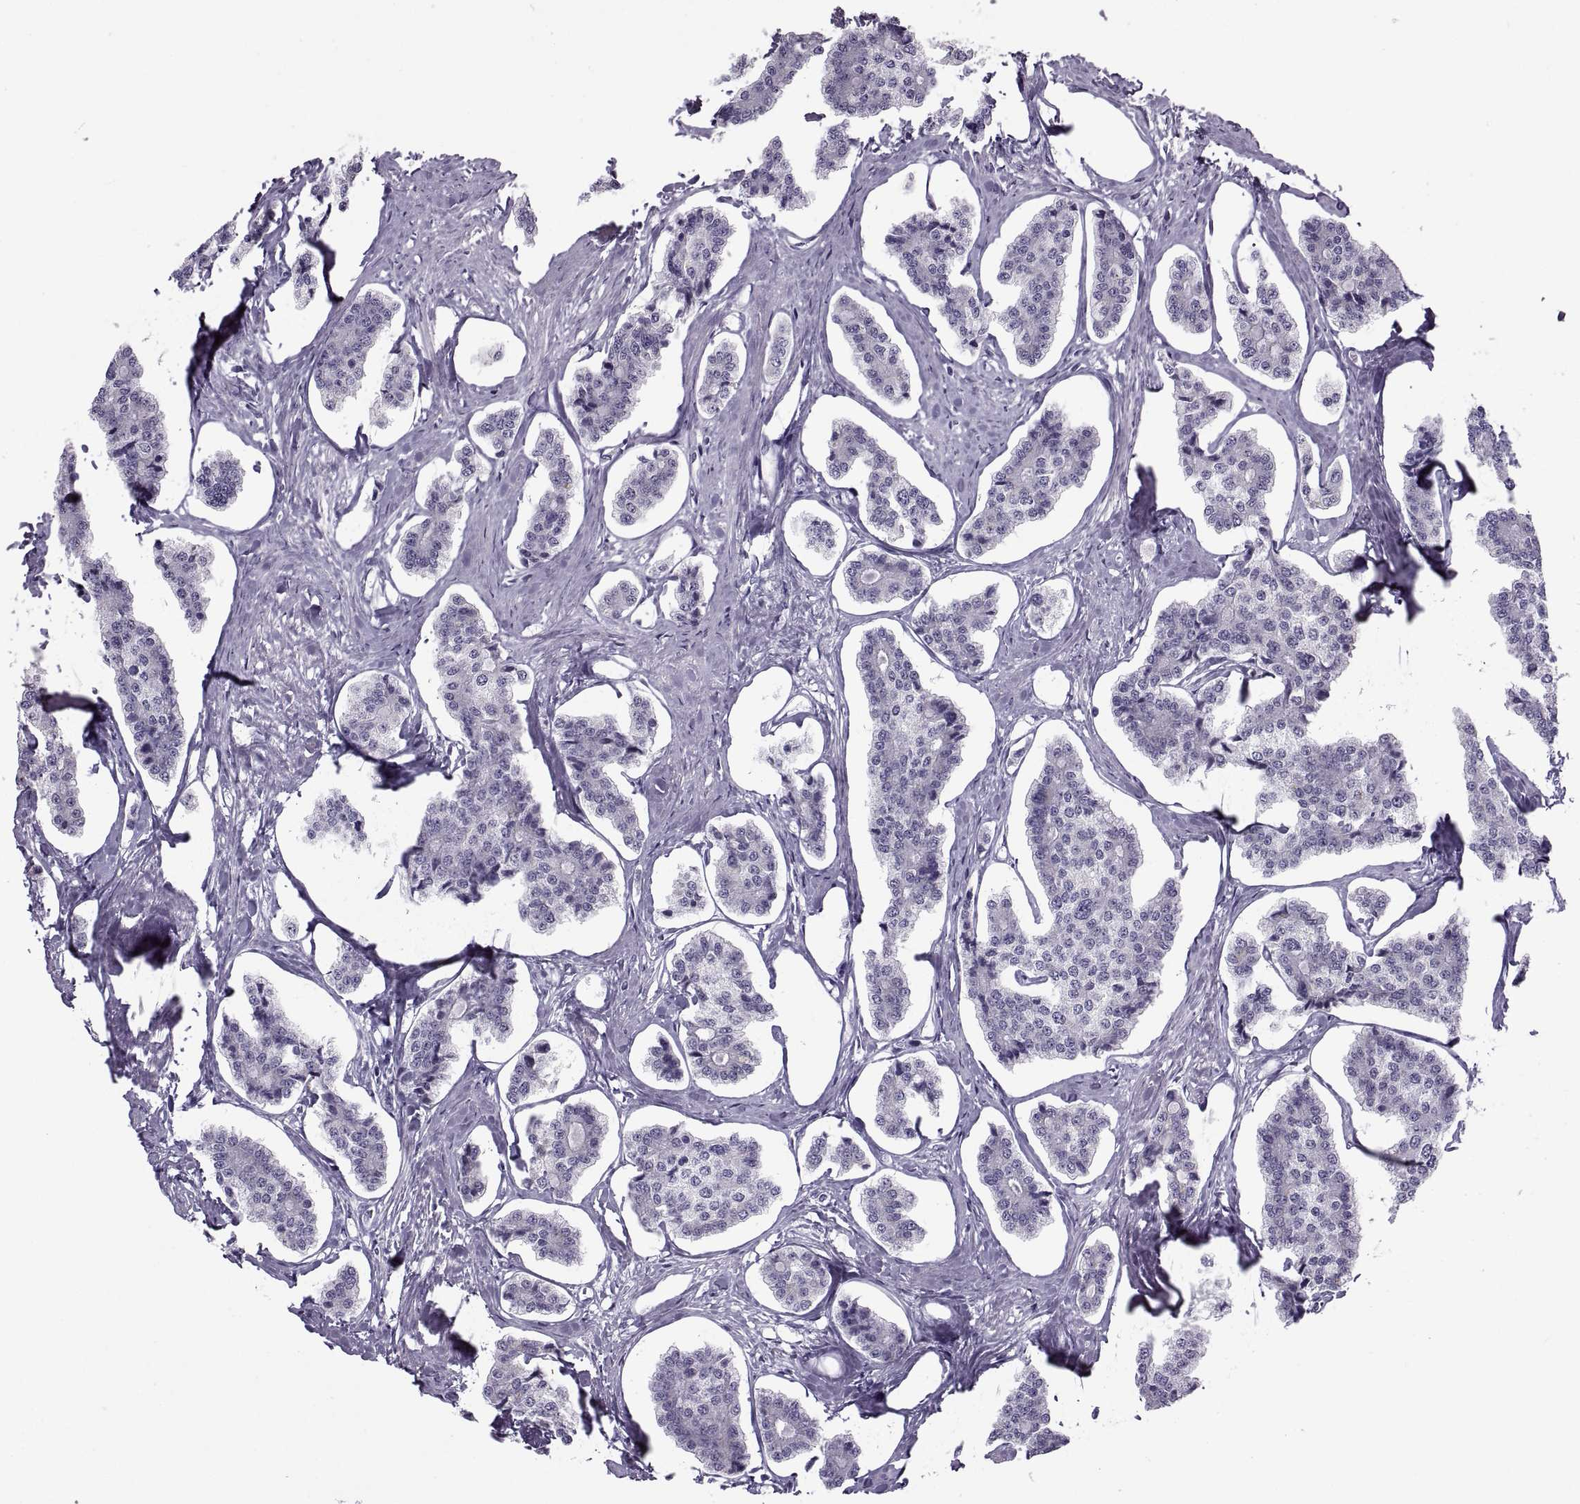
{"staining": {"intensity": "negative", "quantity": "none", "location": "none"}, "tissue": "carcinoid", "cell_type": "Tumor cells", "image_type": "cancer", "snomed": [{"axis": "morphology", "description": "Carcinoid, malignant, NOS"}, {"axis": "topography", "description": "Small intestine"}], "caption": "Immunohistochemical staining of human carcinoid (malignant) reveals no significant expression in tumor cells. (IHC, brightfield microscopy, high magnification).", "gene": "RLBP1", "patient": {"sex": "female", "age": 65}}